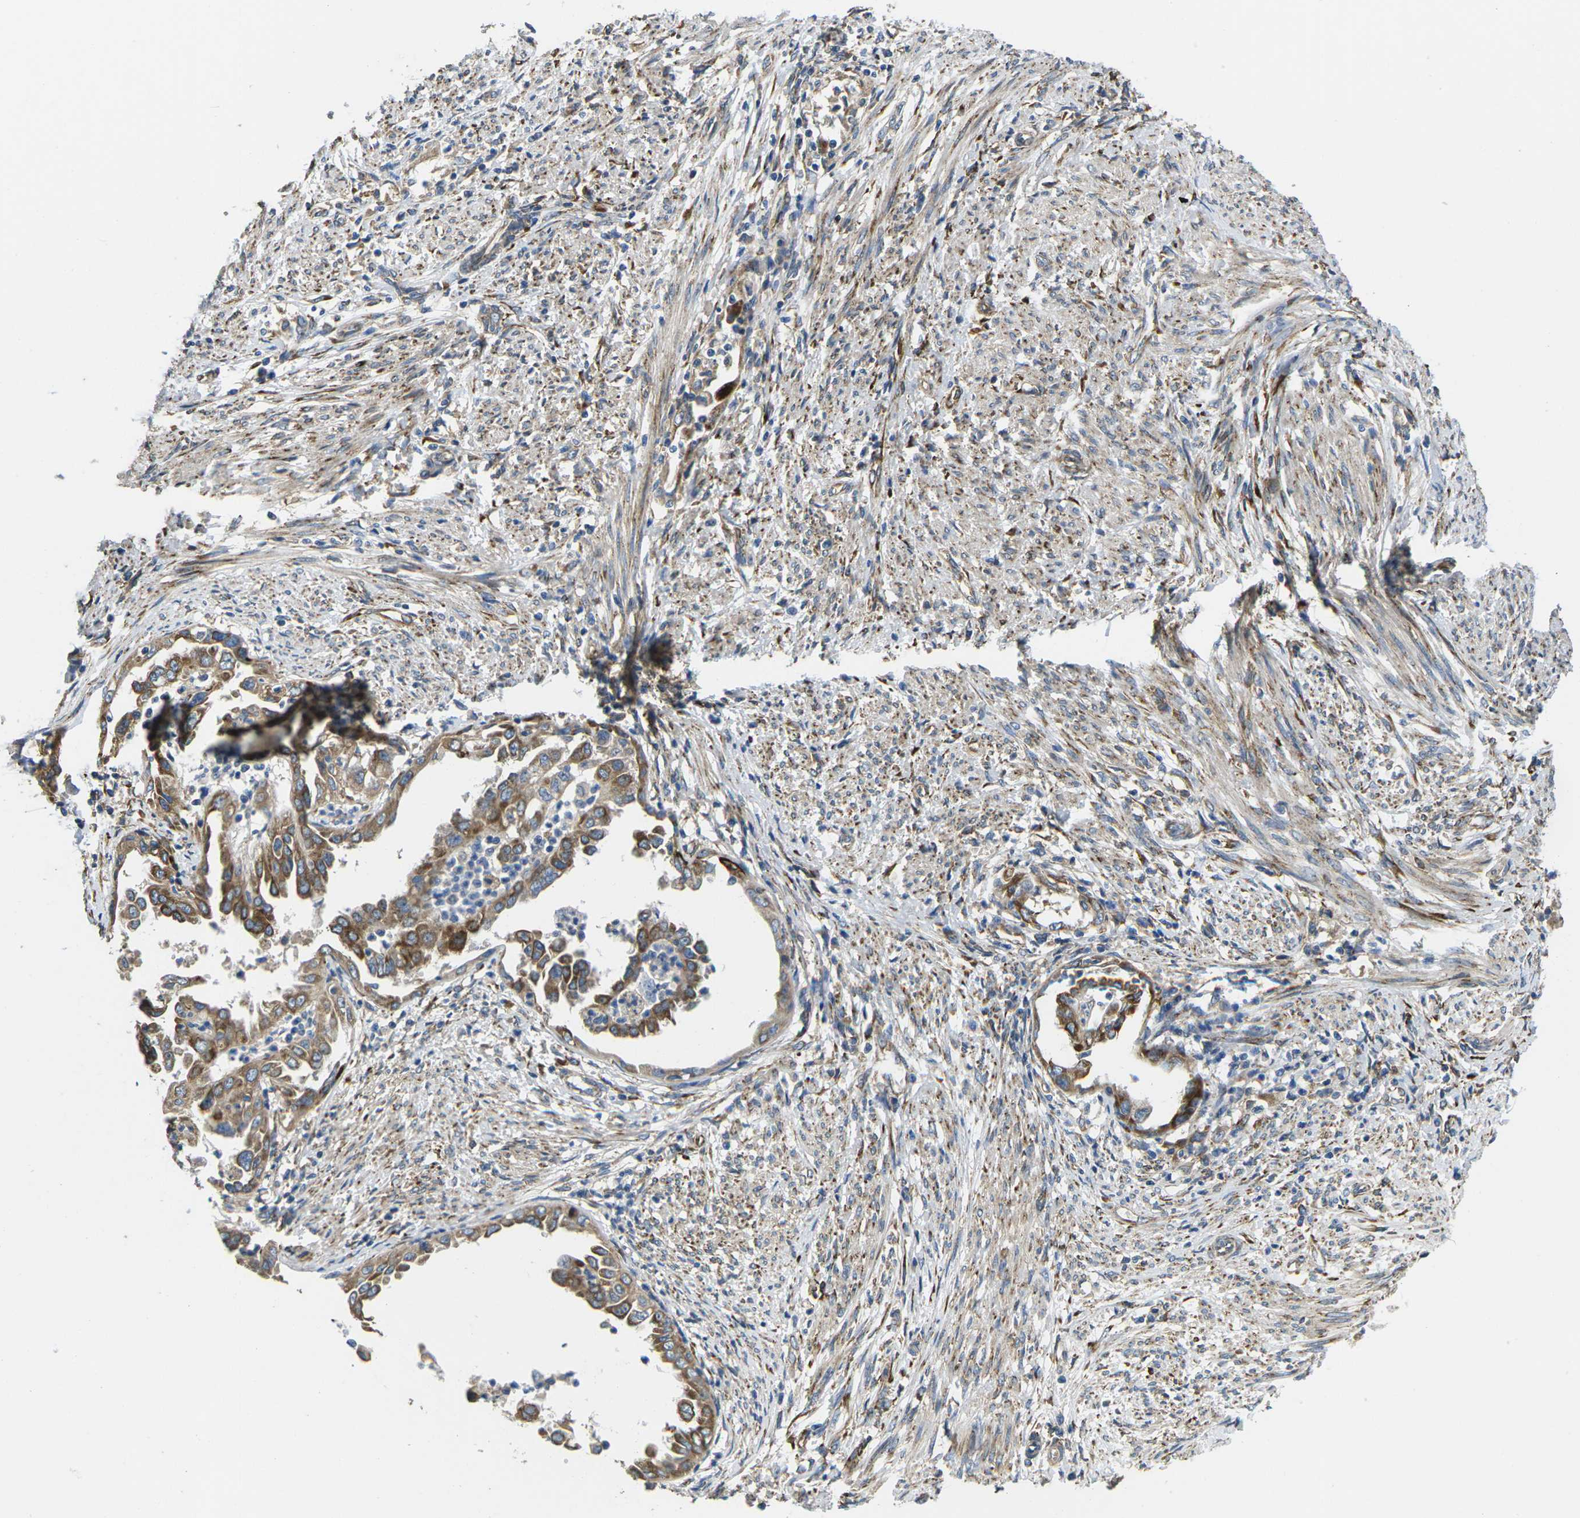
{"staining": {"intensity": "moderate", "quantity": ">75%", "location": "cytoplasmic/membranous"}, "tissue": "endometrial cancer", "cell_type": "Tumor cells", "image_type": "cancer", "snomed": [{"axis": "morphology", "description": "Adenocarcinoma, NOS"}, {"axis": "topography", "description": "Endometrium"}], "caption": "Protein staining by IHC demonstrates moderate cytoplasmic/membranous expression in about >75% of tumor cells in endometrial adenocarcinoma.", "gene": "PDZD8", "patient": {"sex": "female", "age": 85}}